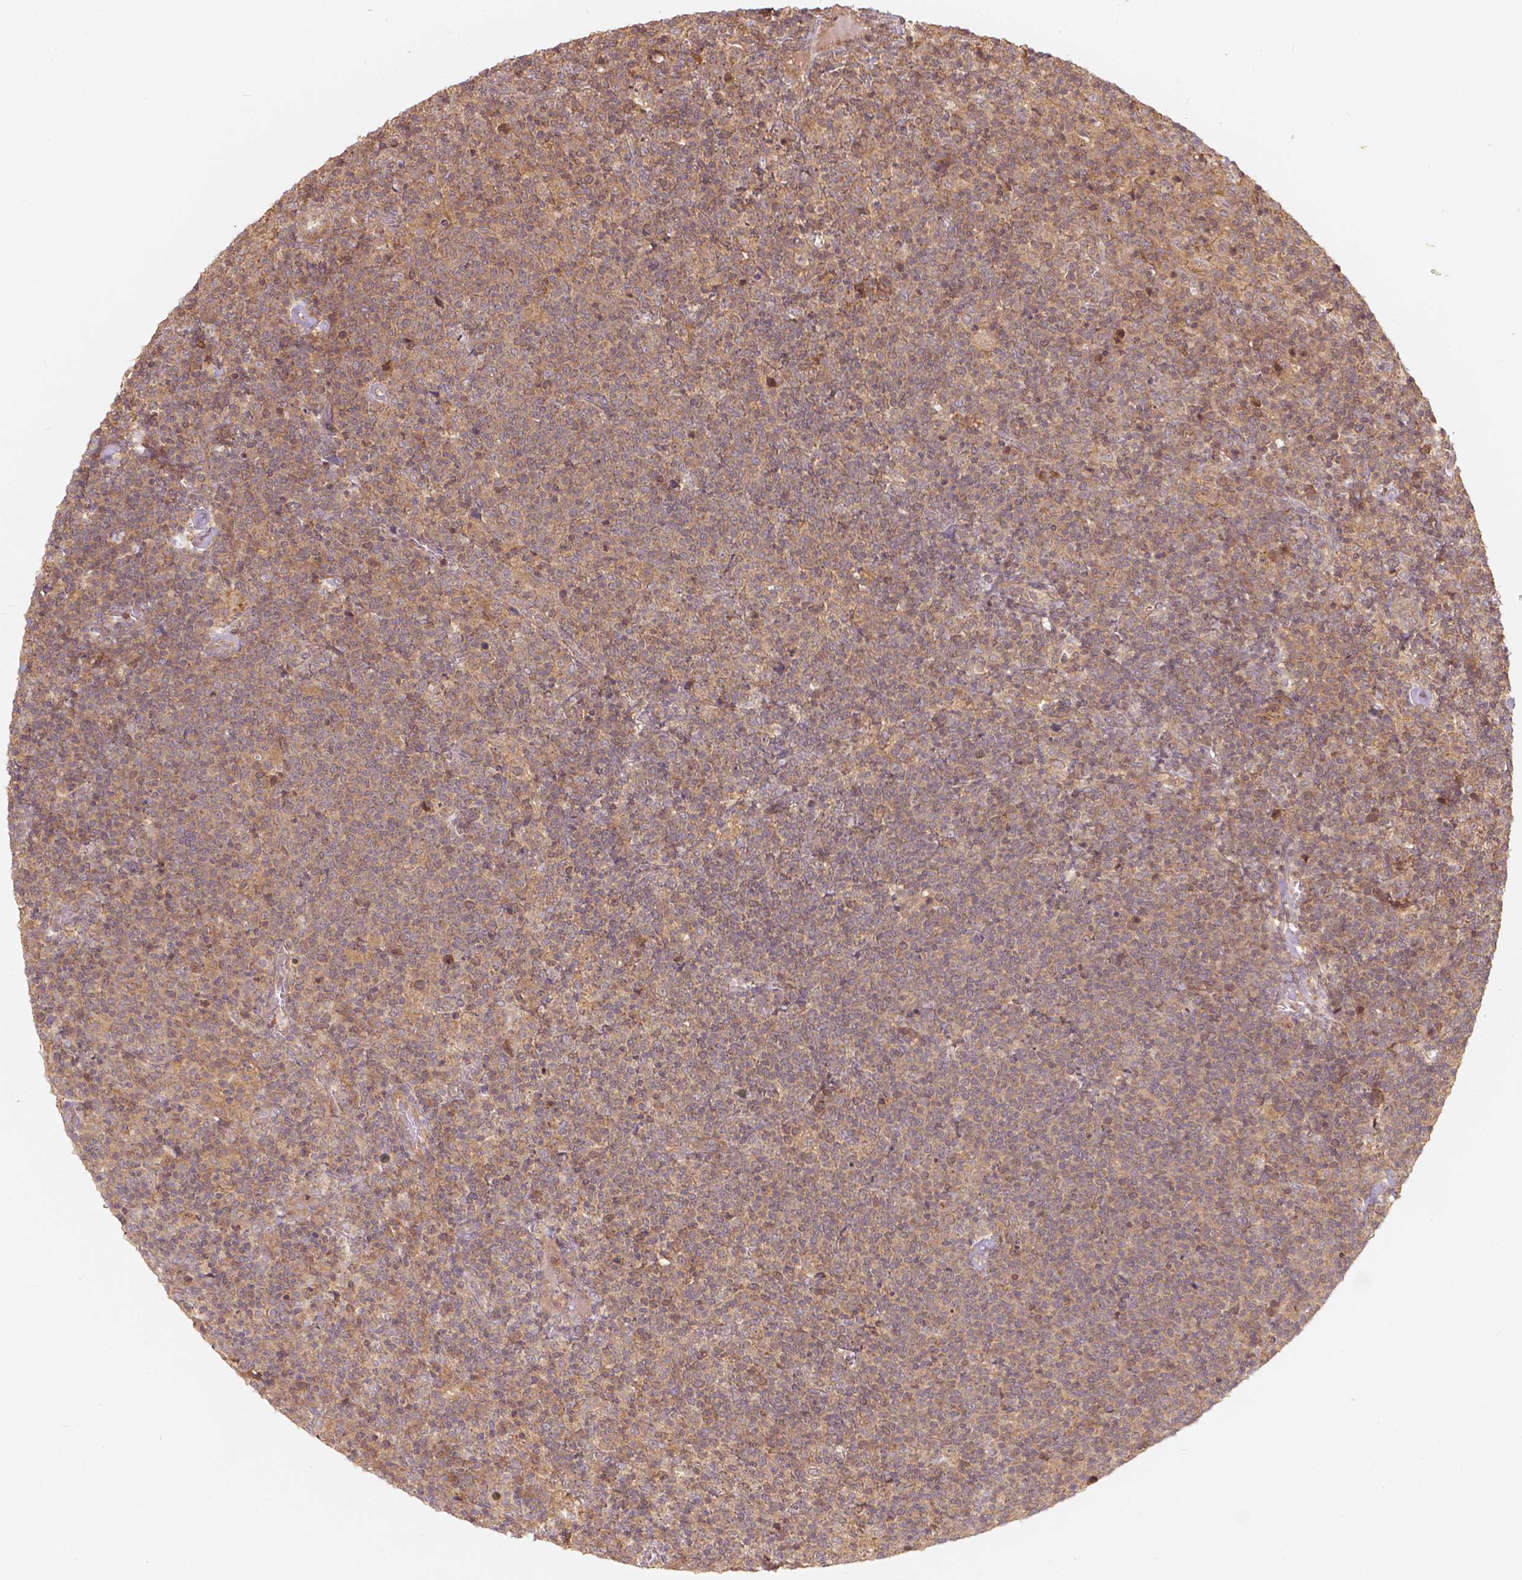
{"staining": {"intensity": "moderate", "quantity": ">75%", "location": "cytoplasmic/membranous"}, "tissue": "lymphoma", "cell_type": "Tumor cells", "image_type": "cancer", "snomed": [{"axis": "morphology", "description": "Malignant lymphoma, non-Hodgkin's type, High grade"}, {"axis": "topography", "description": "Lymph node"}], "caption": "Immunohistochemistry (DAB) staining of human lymphoma reveals moderate cytoplasmic/membranous protein positivity in approximately >75% of tumor cells.", "gene": "XPR1", "patient": {"sex": "male", "age": 61}}